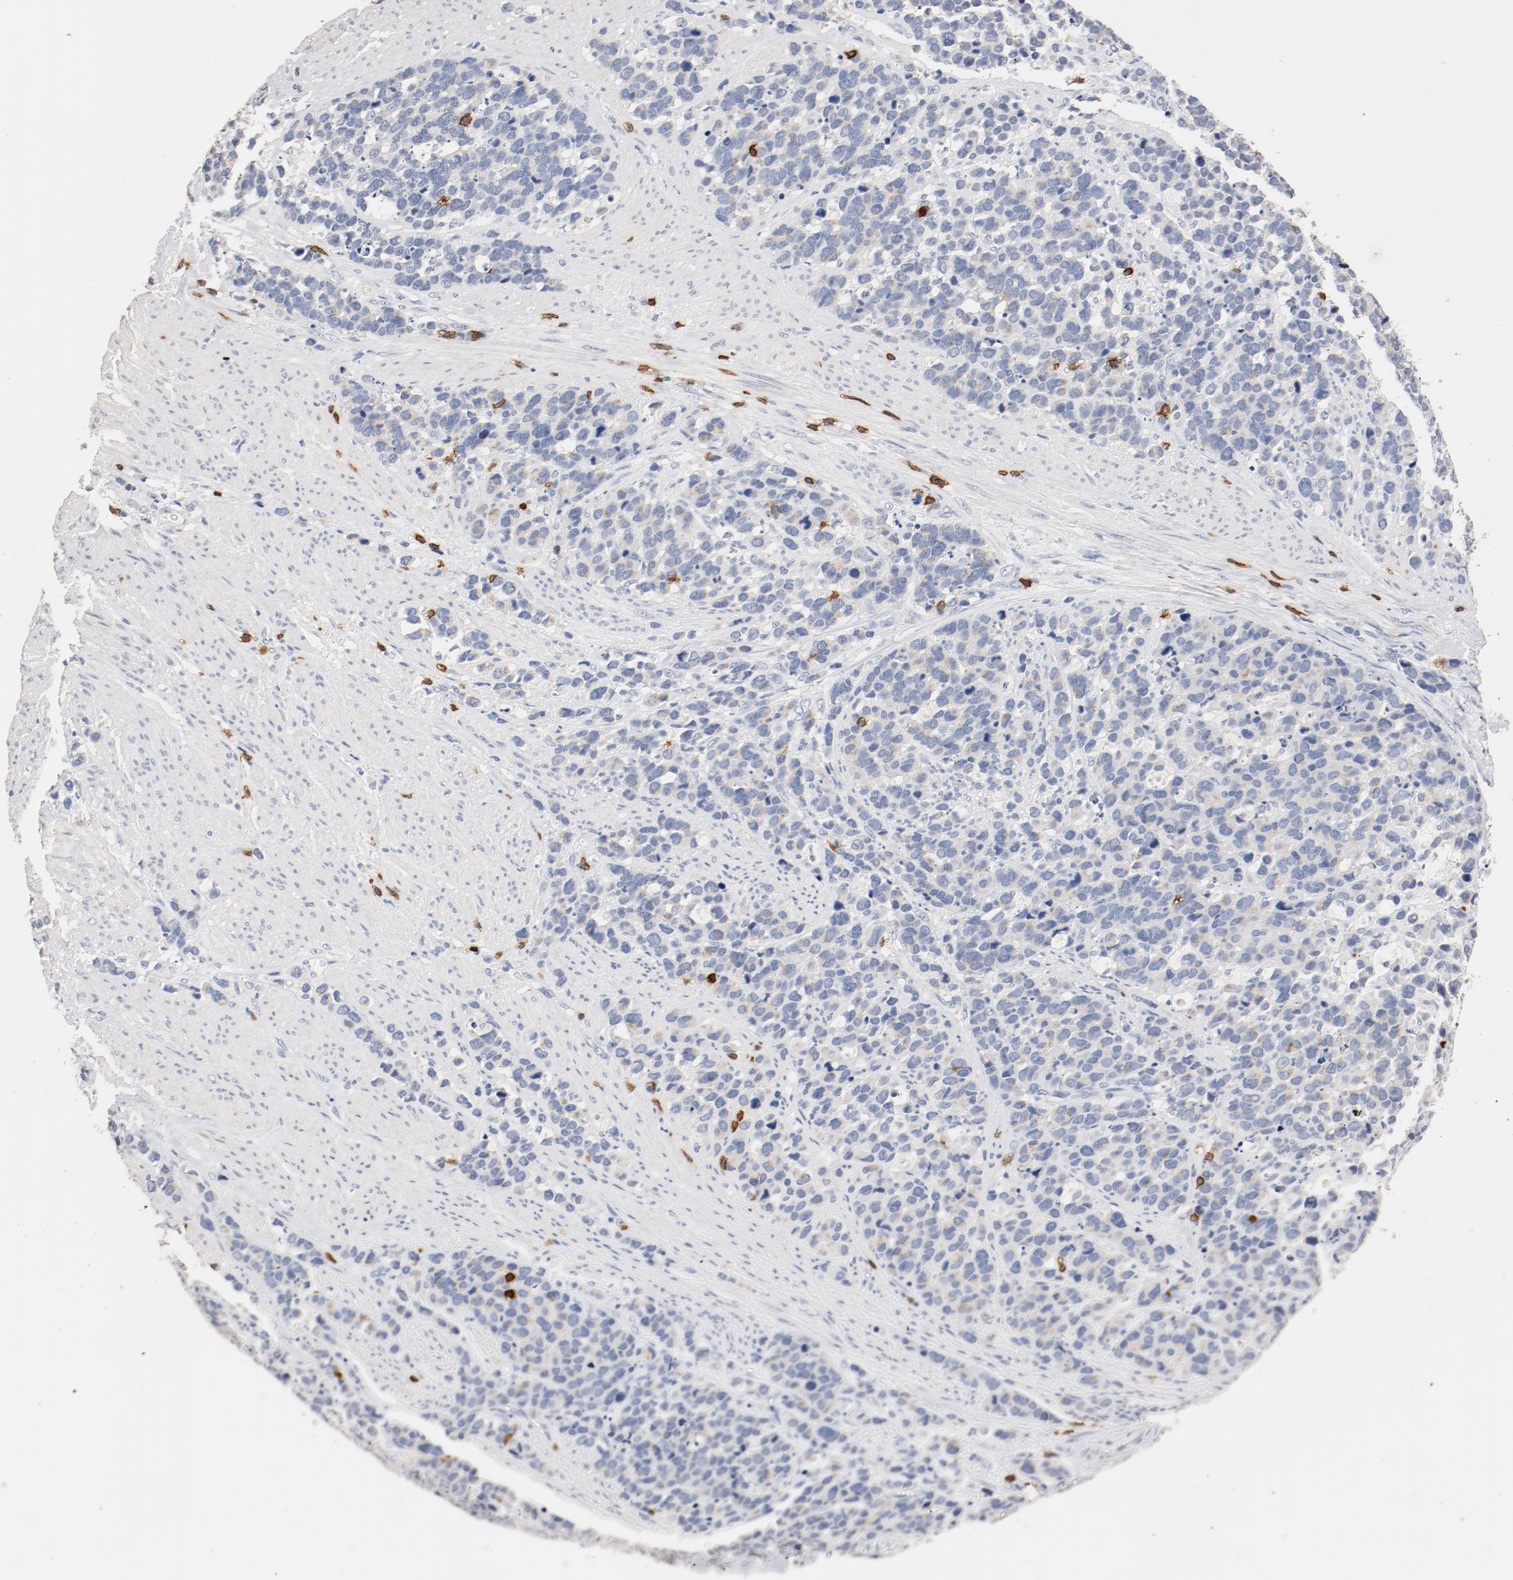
{"staining": {"intensity": "negative", "quantity": "none", "location": "none"}, "tissue": "stomach cancer", "cell_type": "Tumor cells", "image_type": "cancer", "snomed": [{"axis": "morphology", "description": "Adenocarcinoma, NOS"}, {"axis": "topography", "description": "Stomach, upper"}], "caption": "Immunohistochemistry of human adenocarcinoma (stomach) demonstrates no staining in tumor cells. (IHC, brightfield microscopy, high magnification).", "gene": "CD247", "patient": {"sex": "male", "age": 71}}